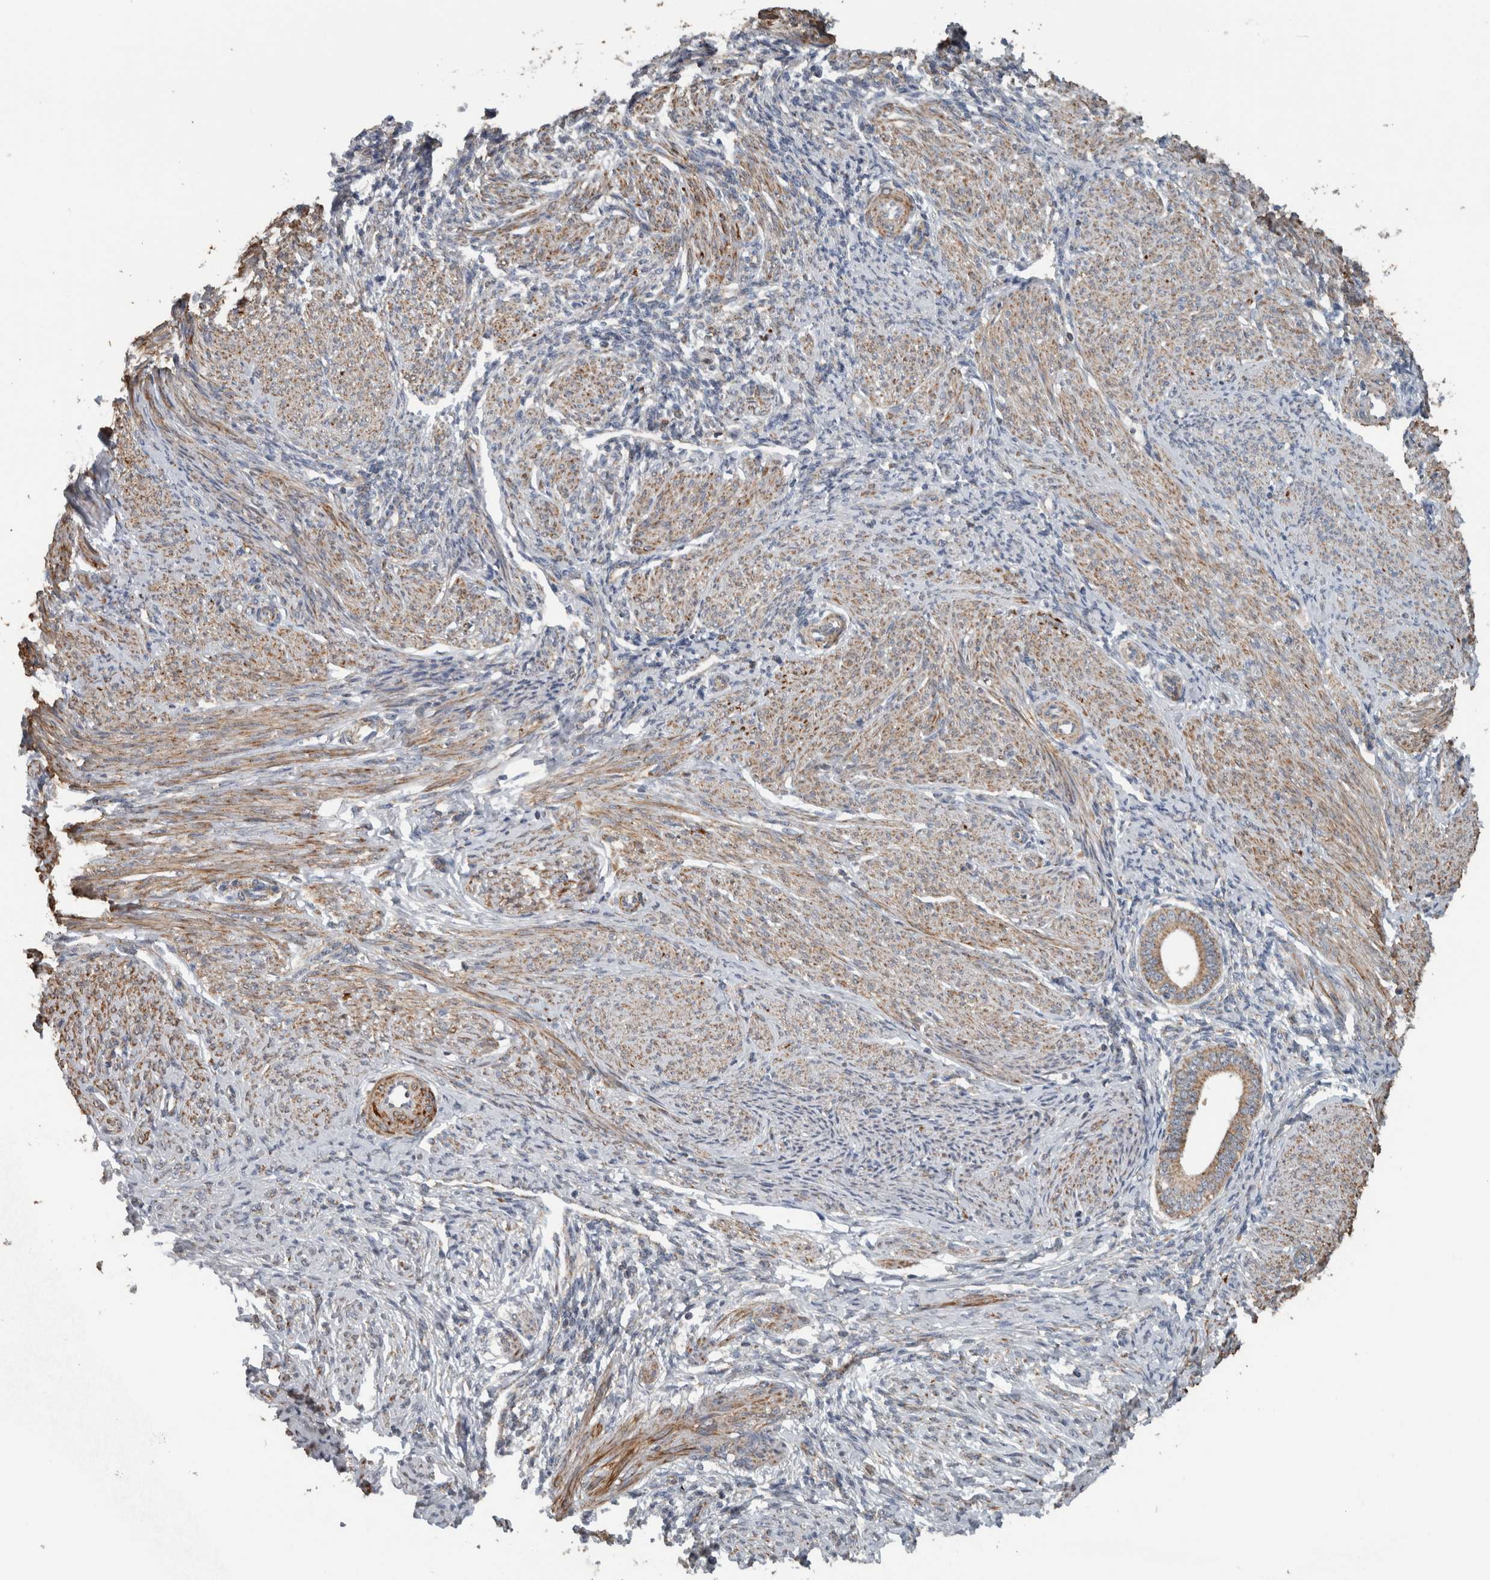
{"staining": {"intensity": "negative", "quantity": "none", "location": "none"}, "tissue": "endometrium", "cell_type": "Cells in endometrial stroma", "image_type": "normal", "snomed": [{"axis": "morphology", "description": "Normal tissue, NOS"}, {"axis": "topography", "description": "Endometrium"}], "caption": "Cells in endometrial stroma show no significant protein staining in unremarkable endometrium. (DAB immunohistochemistry (IHC), high magnification).", "gene": "ARMC1", "patient": {"sex": "female", "age": 42}}